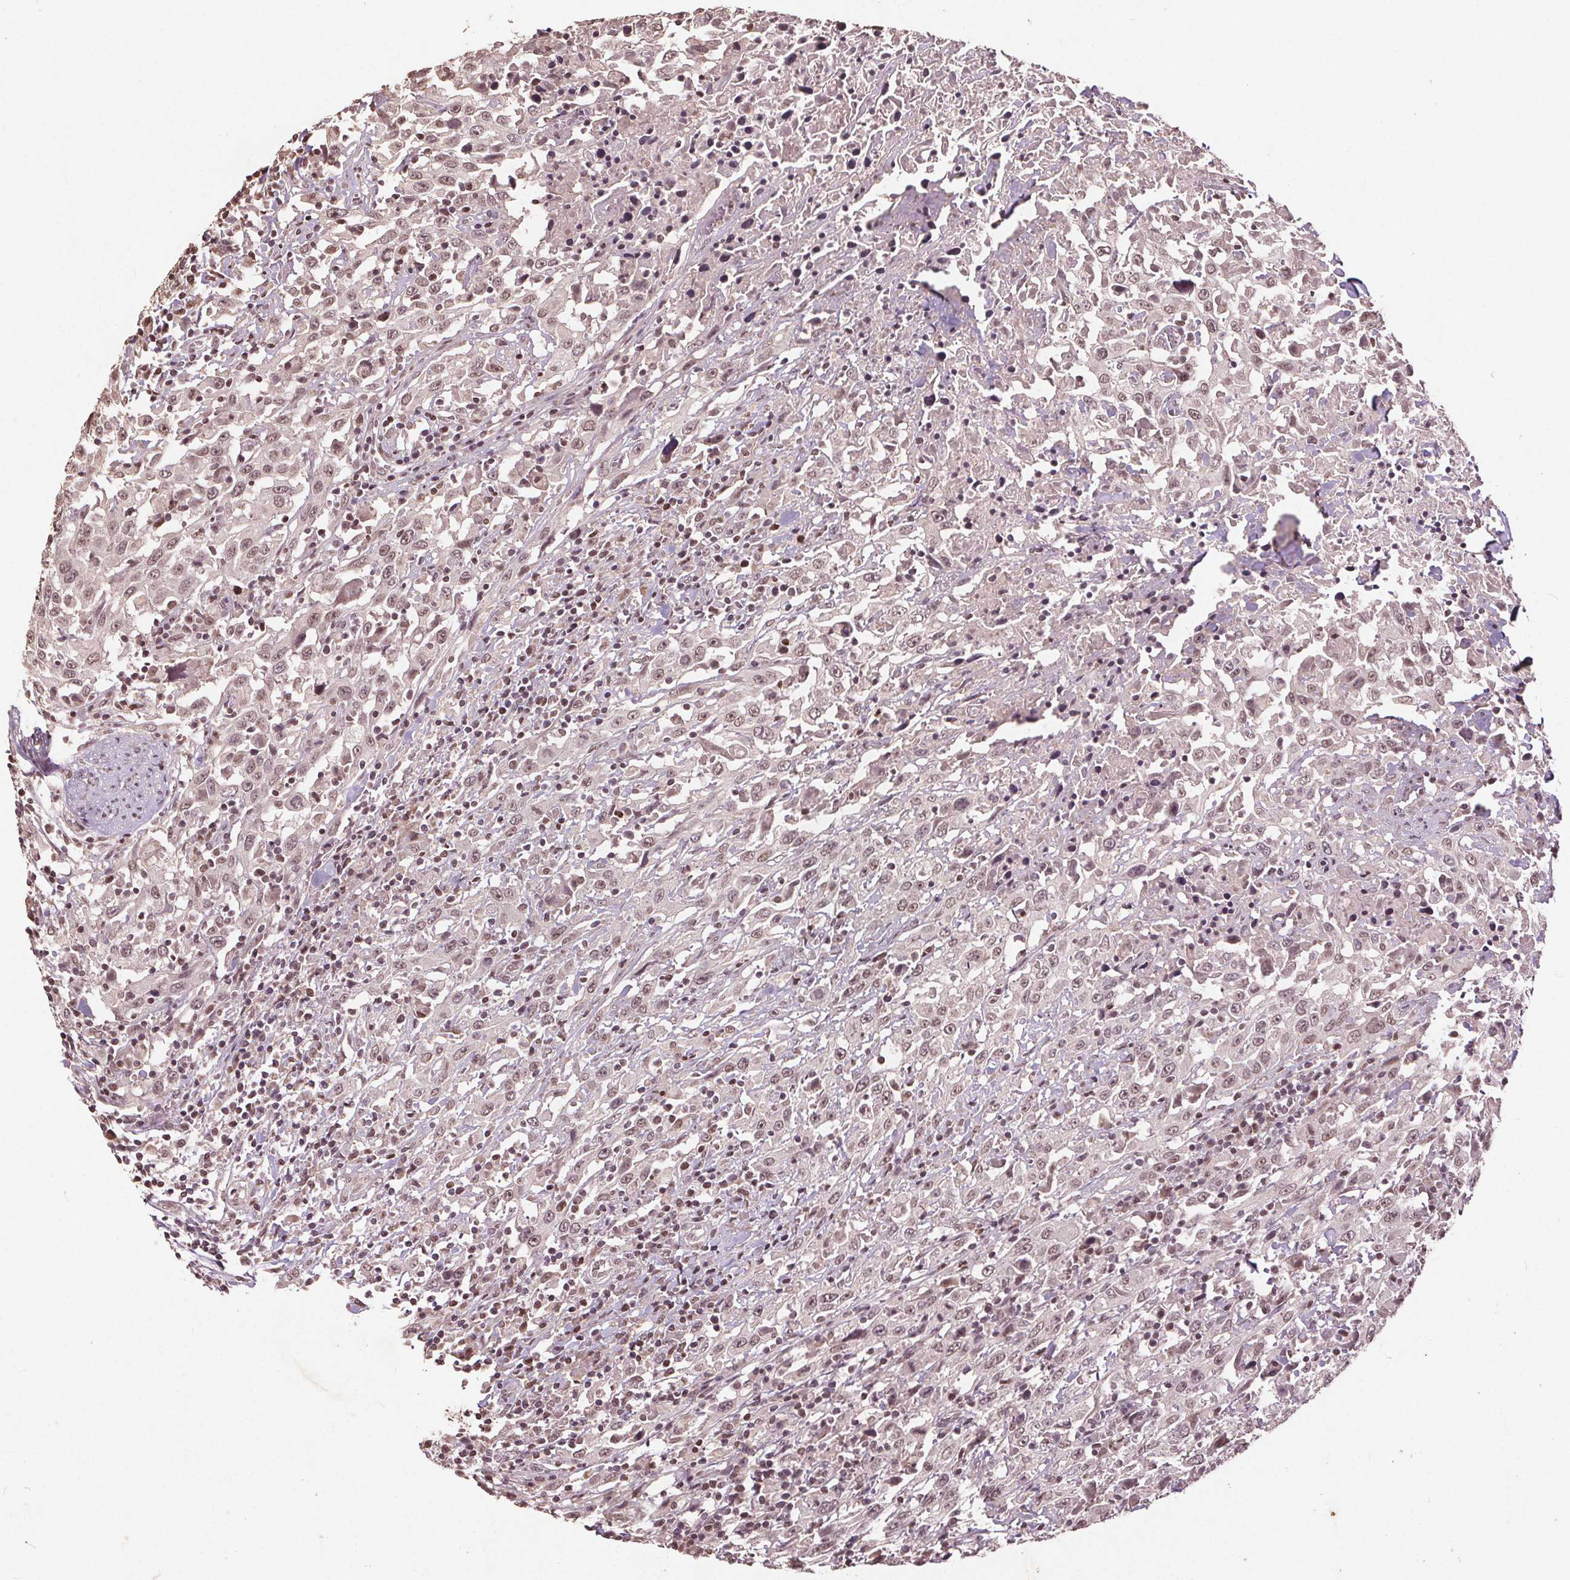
{"staining": {"intensity": "weak", "quantity": ">75%", "location": "nuclear"}, "tissue": "urothelial cancer", "cell_type": "Tumor cells", "image_type": "cancer", "snomed": [{"axis": "morphology", "description": "Urothelial carcinoma, High grade"}, {"axis": "topography", "description": "Urinary bladder"}], "caption": "DAB (3,3'-diaminobenzidine) immunohistochemical staining of high-grade urothelial carcinoma displays weak nuclear protein staining in approximately >75% of tumor cells. The staining was performed using DAB, with brown indicating positive protein expression. Nuclei are stained blue with hematoxylin.", "gene": "DNMT3B", "patient": {"sex": "male", "age": 61}}